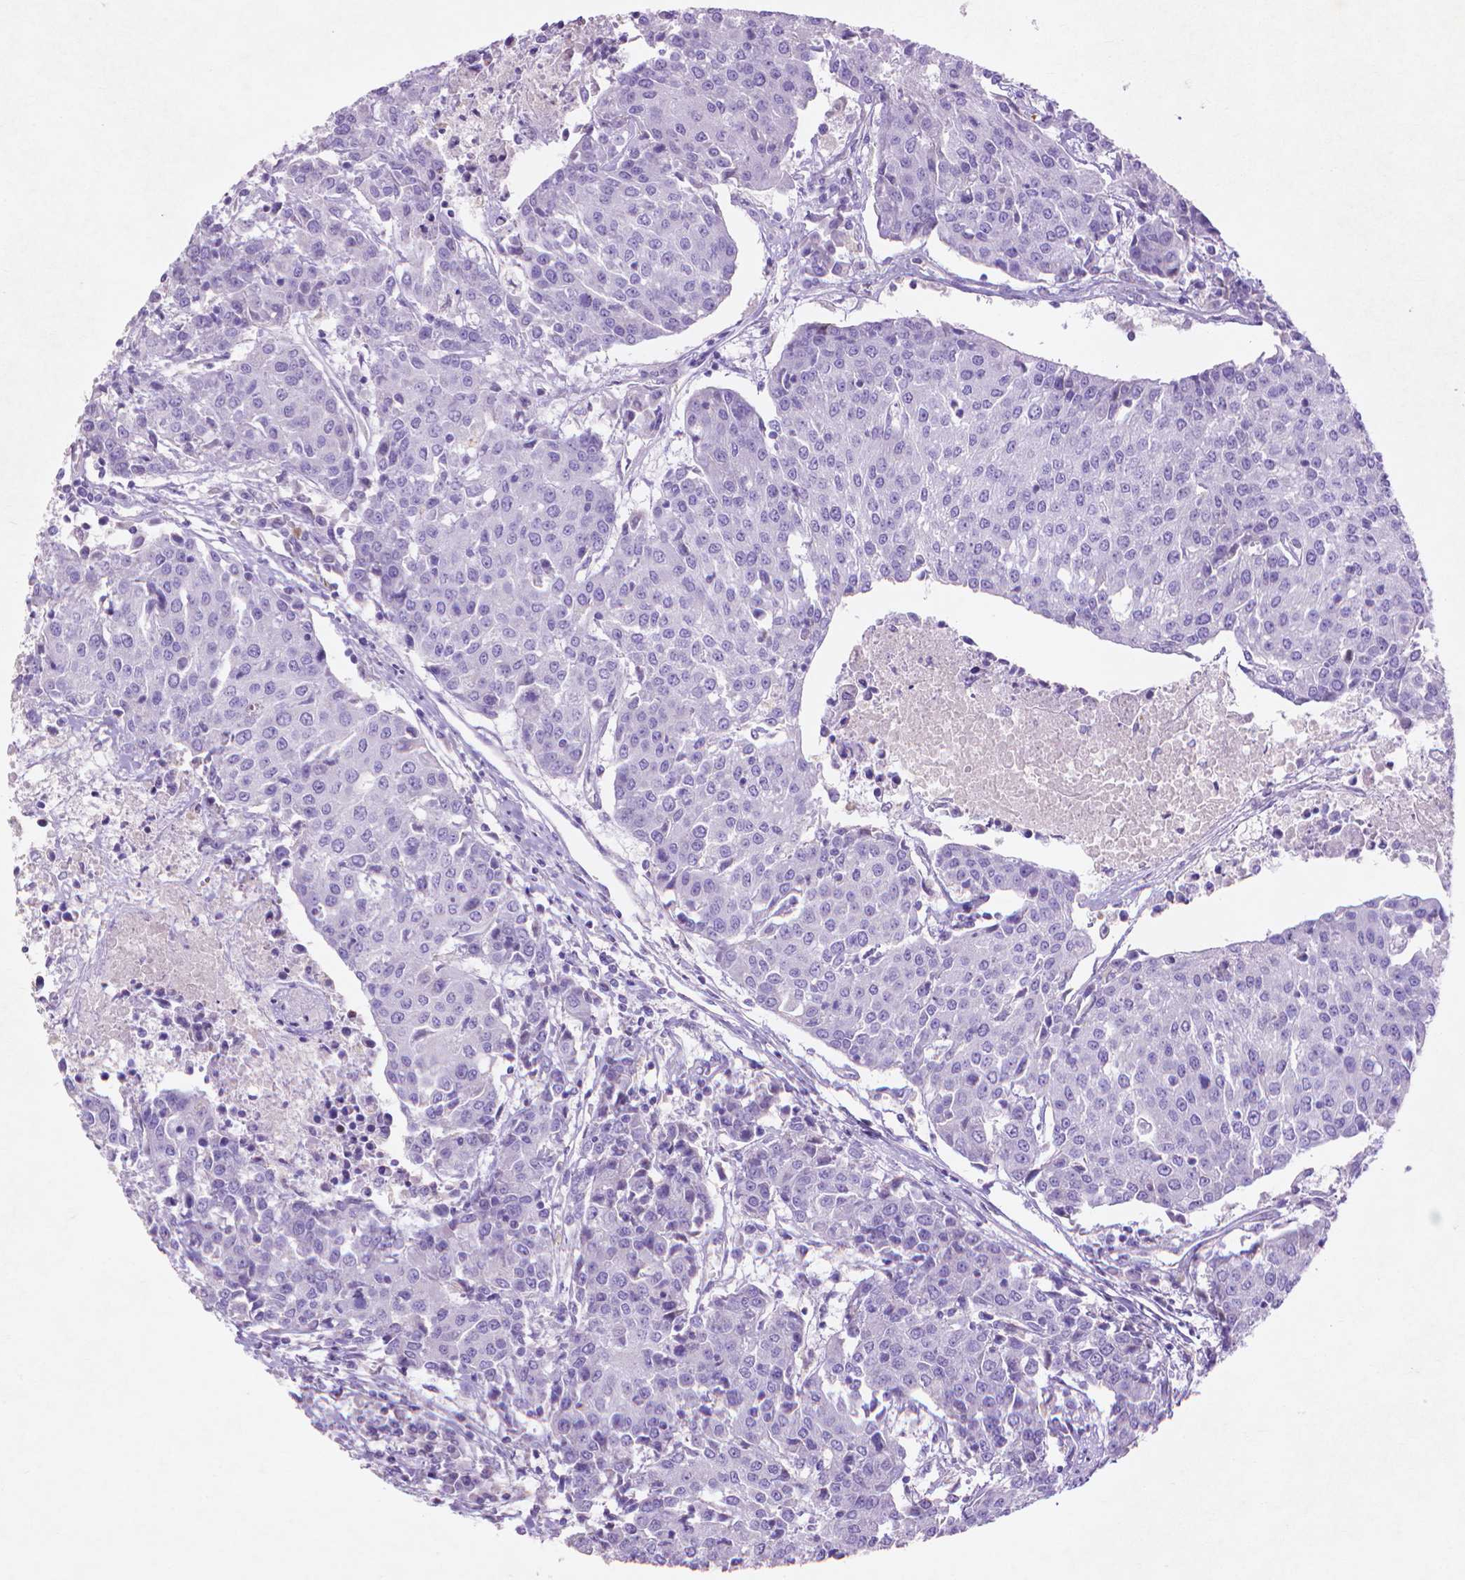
{"staining": {"intensity": "negative", "quantity": "none", "location": "none"}, "tissue": "urothelial cancer", "cell_type": "Tumor cells", "image_type": "cancer", "snomed": [{"axis": "morphology", "description": "Urothelial carcinoma, High grade"}, {"axis": "topography", "description": "Urinary bladder"}], "caption": "This is an immunohistochemistry (IHC) image of human urothelial cancer. There is no staining in tumor cells.", "gene": "MMP11", "patient": {"sex": "female", "age": 85}}